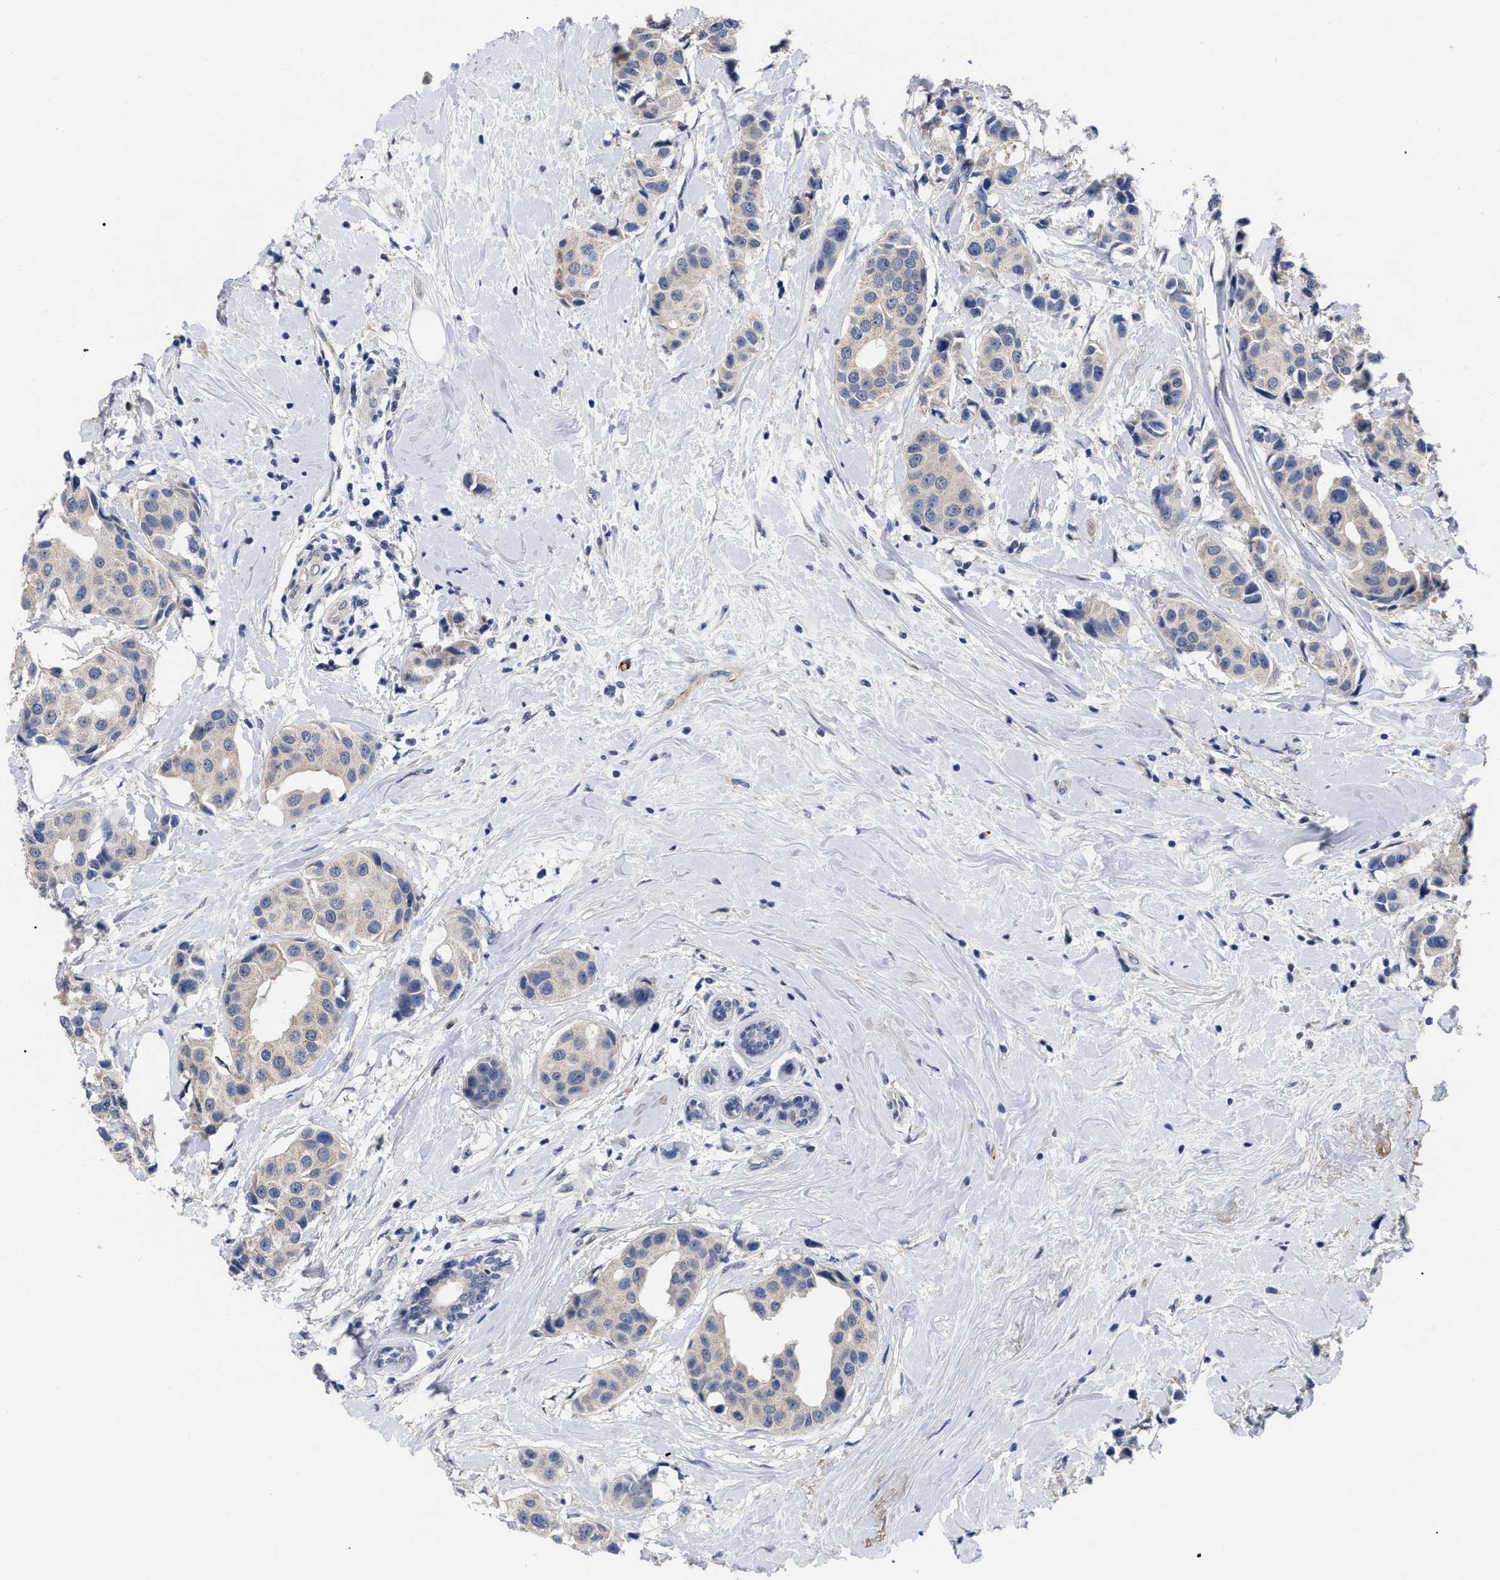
{"staining": {"intensity": "negative", "quantity": "none", "location": "none"}, "tissue": "breast cancer", "cell_type": "Tumor cells", "image_type": "cancer", "snomed": [{"axis": "morphology", "description": "Normal tissue, NOS"}, {"axis": "morphology", "description": "Duct carcinoma"}, {"axis": "topography", "description": "Breast"}], "caption": "The histopathology image reveals no staining of tumor cells in breast infiltrating ductal carcinoma.", "gene": "CCN5", "patient": {"sex": "female", "age": 39}}